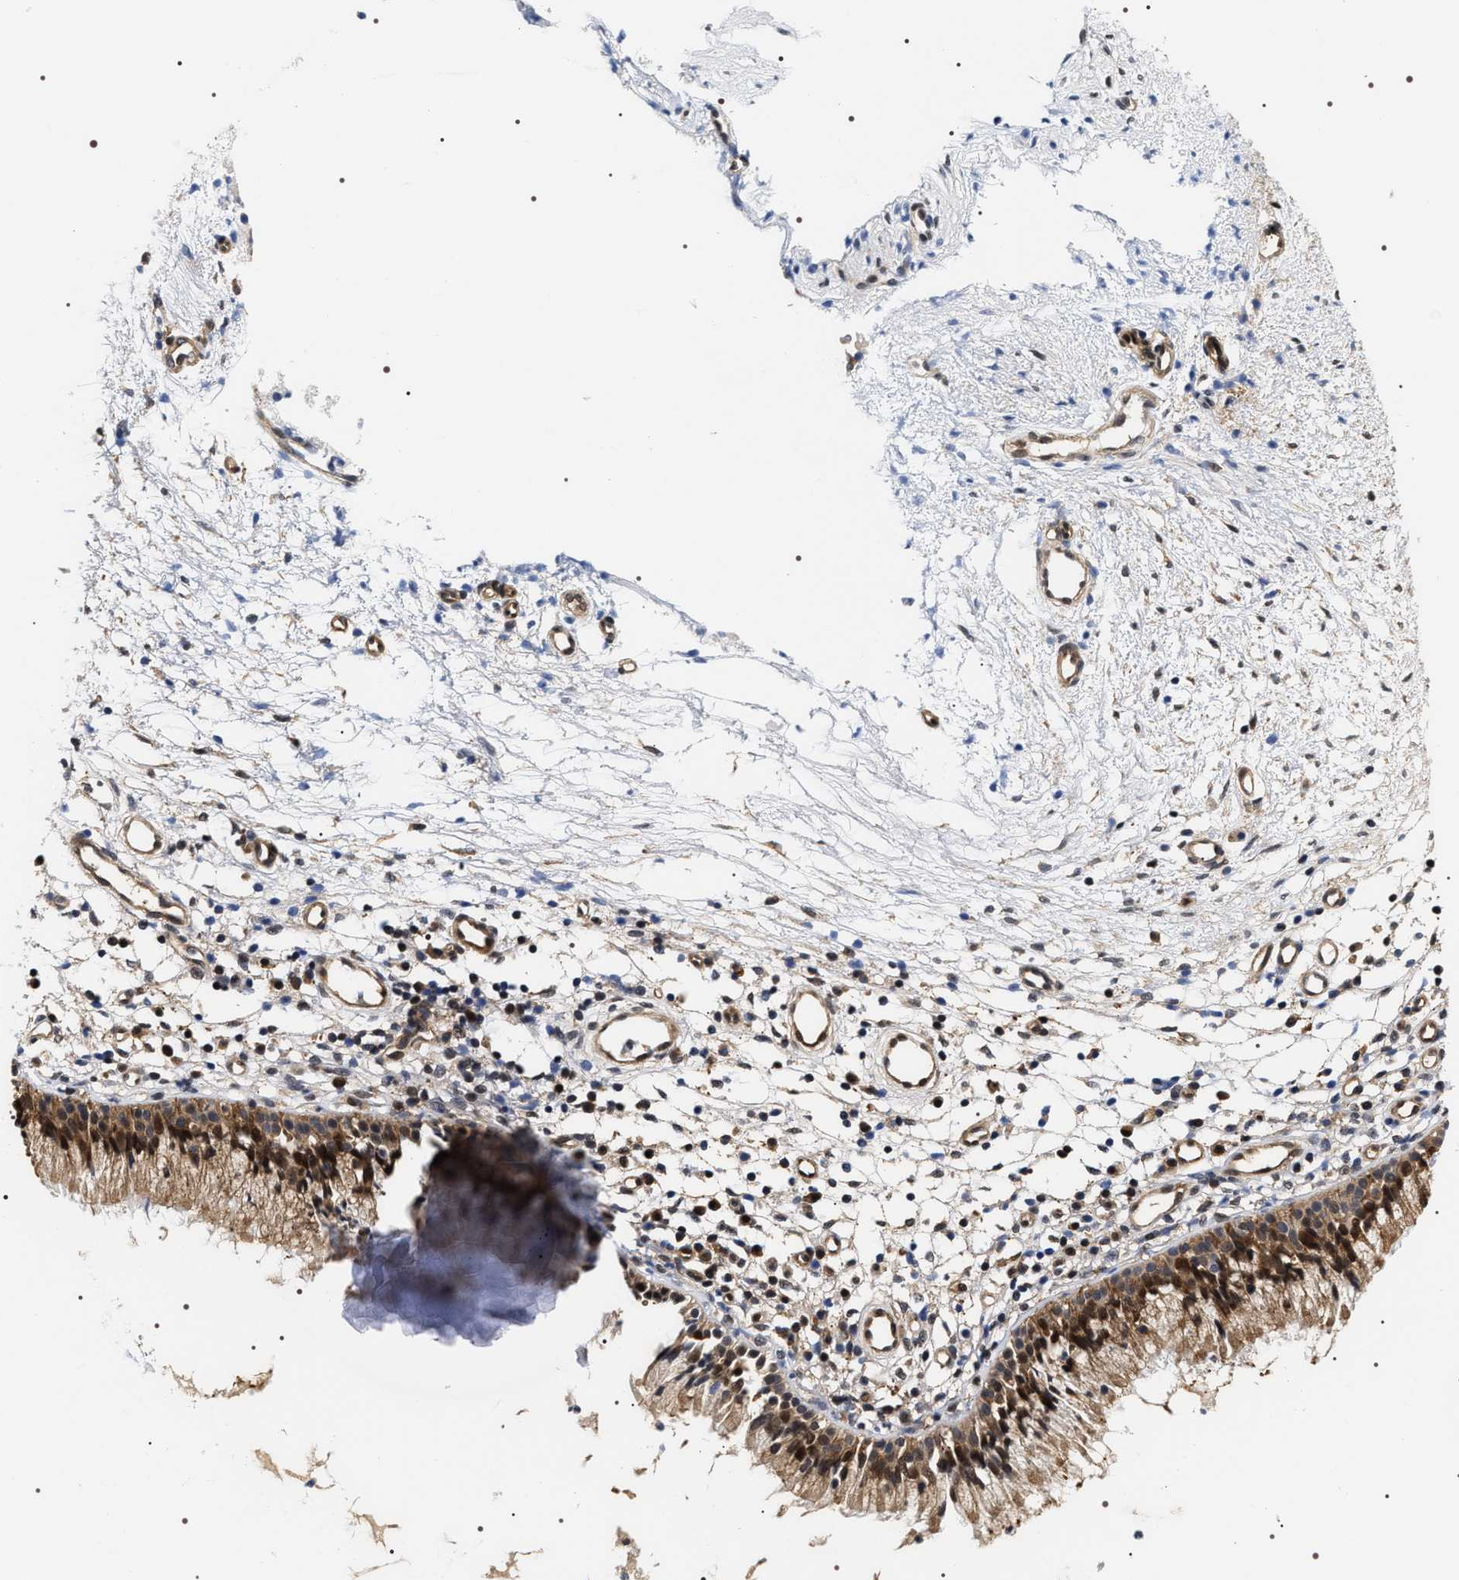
{"staining": {"intensity": "moderate", "quantity": ">75%", "location": "cytoplasmic/membranous,nuclear"}, "tissue": "nasopharynx", "cell_type": "Respiratory epithelial cells", "image_type": "normal", "snomed": [{"axis": "morphology", "description": "Normal tissue, NOS"}, {"axis": "topography", "description": "Nasopharynx"}], "caption": "Immunohistochemistry histopathology image of benign nasopharynx stained for a protein (brown), which shows medium levels of moderate cytoplasmic/membranous,nuclear expression in about >75% of respiratory epithelial cells.", "gene": "BAG6", "patient": {"sex": "male", "age": 21}}